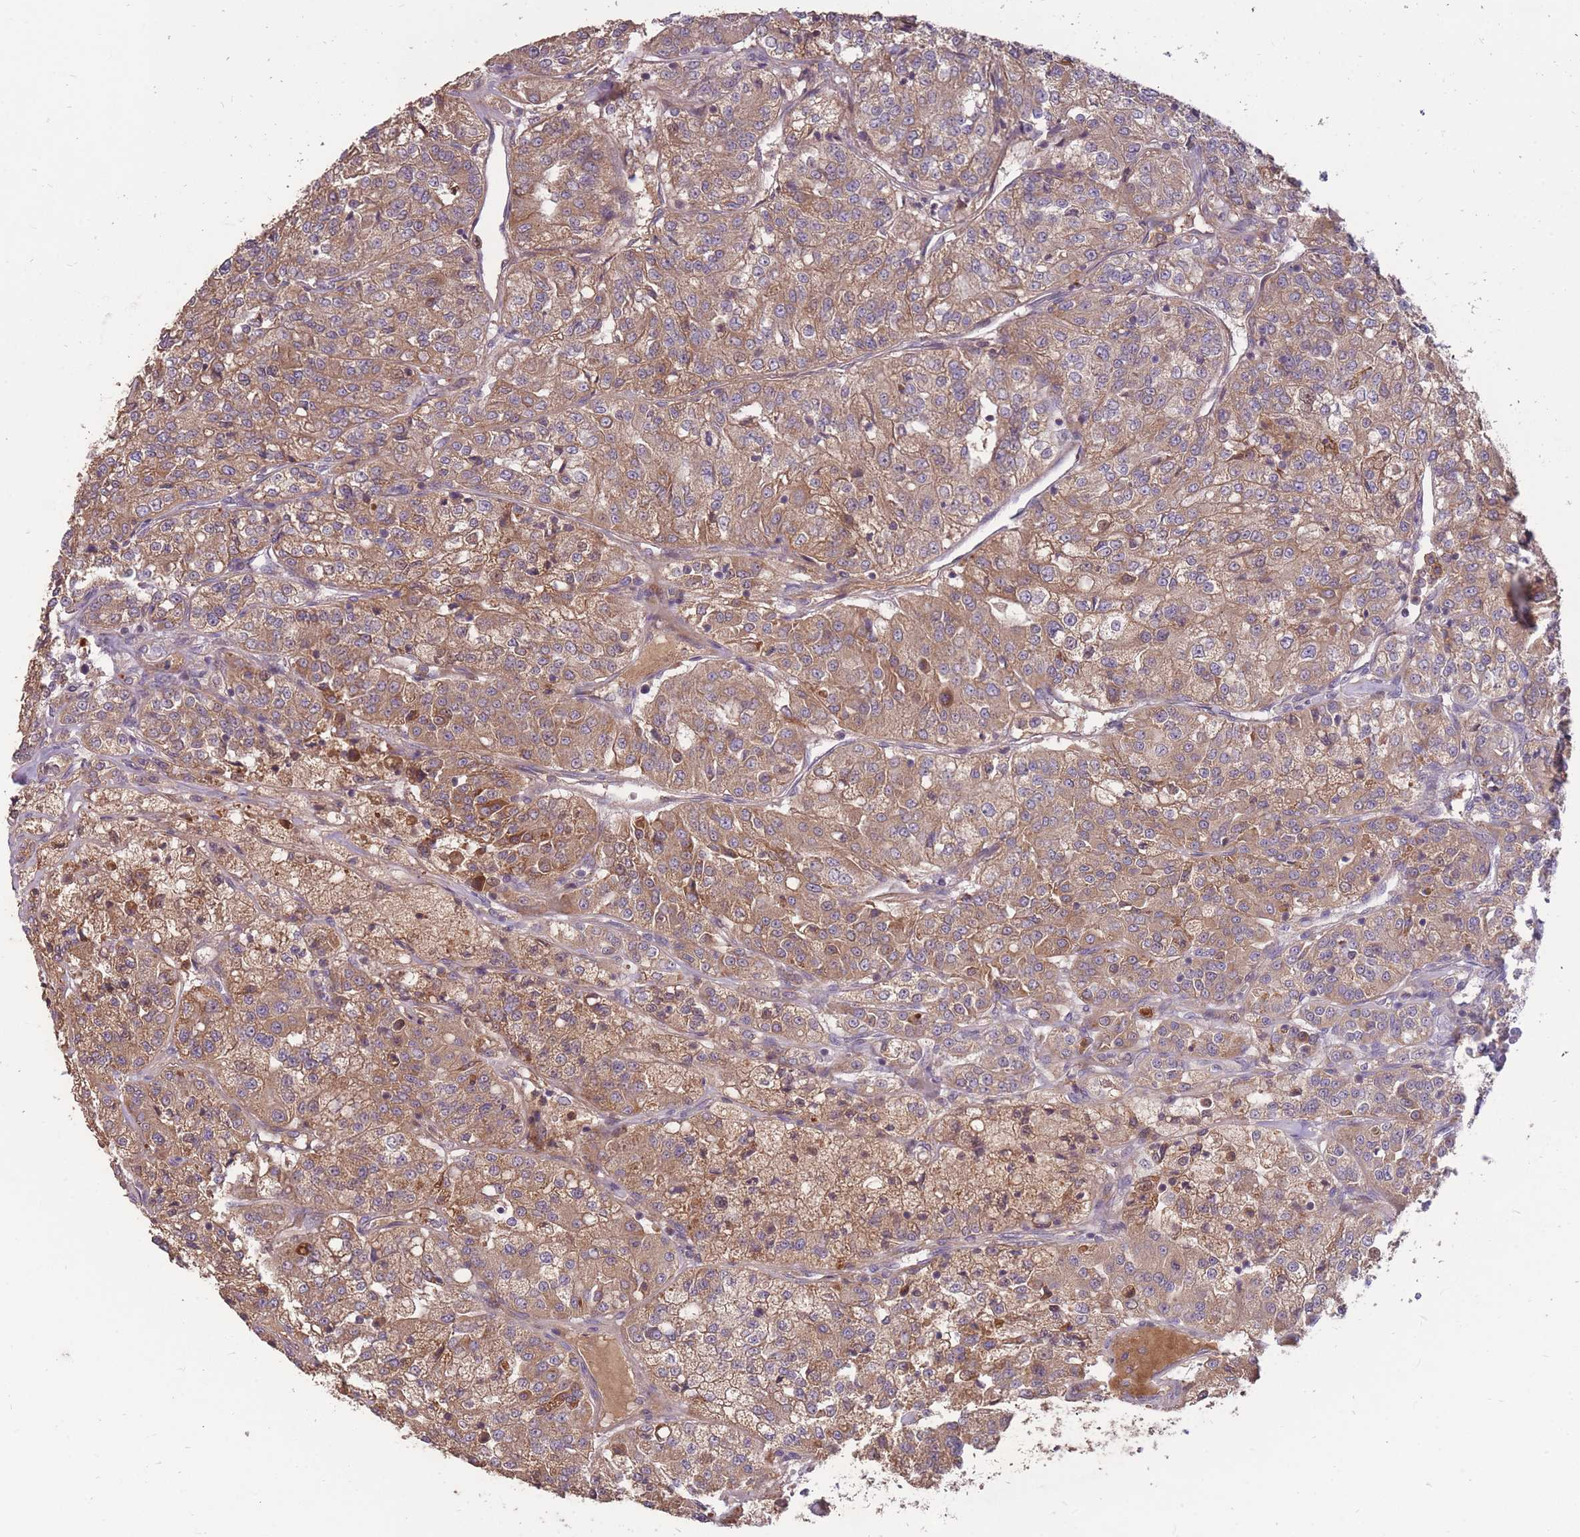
{"staining": {"intensity": "moderate", "quantity": ">75%", "location": "cytoplasmic/membranous"}, "tissue": "renal cancer", "cell_type": "Tumor cells", "image_type": "cancer", "snomed": [{"axis": "morphology", "description": "Adenocarcinoma, NOS"}, {"axis": "topography", "description": "Kidney"}], "caption": "Tumor cells reveal moderate cytoplasmic/membranous staining in approximately >75% of cells in renal cancer. The staining was performed using DAB, with brown indicating positive protein expression. Nuclei are stained blue with hematoxylin.", "gene": "IGF2BP2", "patient": {"sex": "female", "age": 63}}